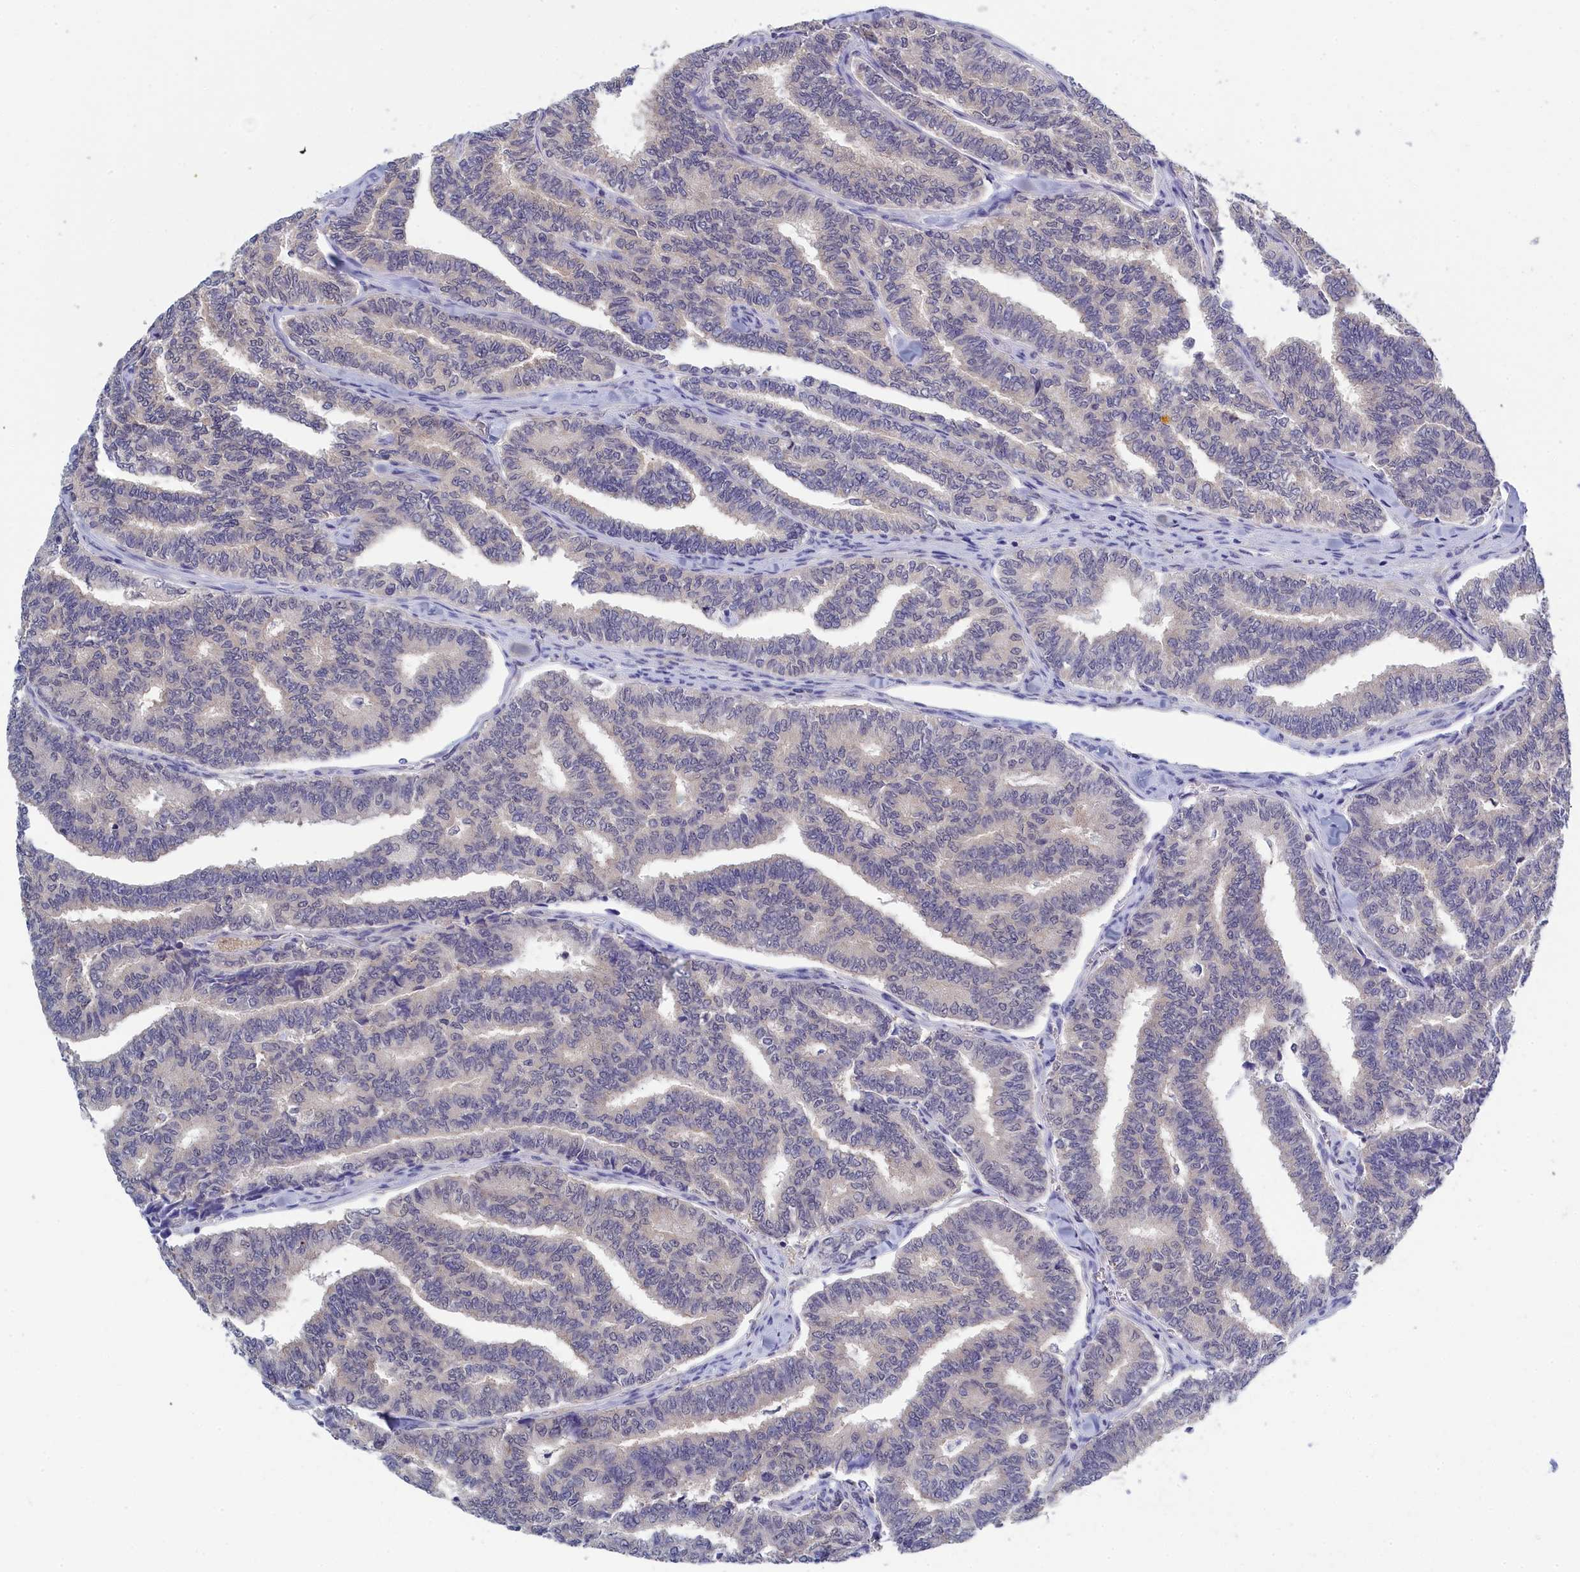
{"staining": {"intensity": "negative", "quantity": "none", "location": "none"}, "tissue": "thyroid cancer", "cell_type": "Tumor cells", "image_type": "cancer", "snomed": [{"axis": "morphology", "description": "Papillary adenocarcinoma, NOS"}, {"axis": "topography", "description": "Thyroid gland"}], "caption": "Human thyroid cancer (papillary adenocarcinoma) stained for a protein using immunohistochemistry (IHC) exhibits no expression in tumor cells.", "gene": "PGP", "patient": {"sex": "female", "age": 35}}